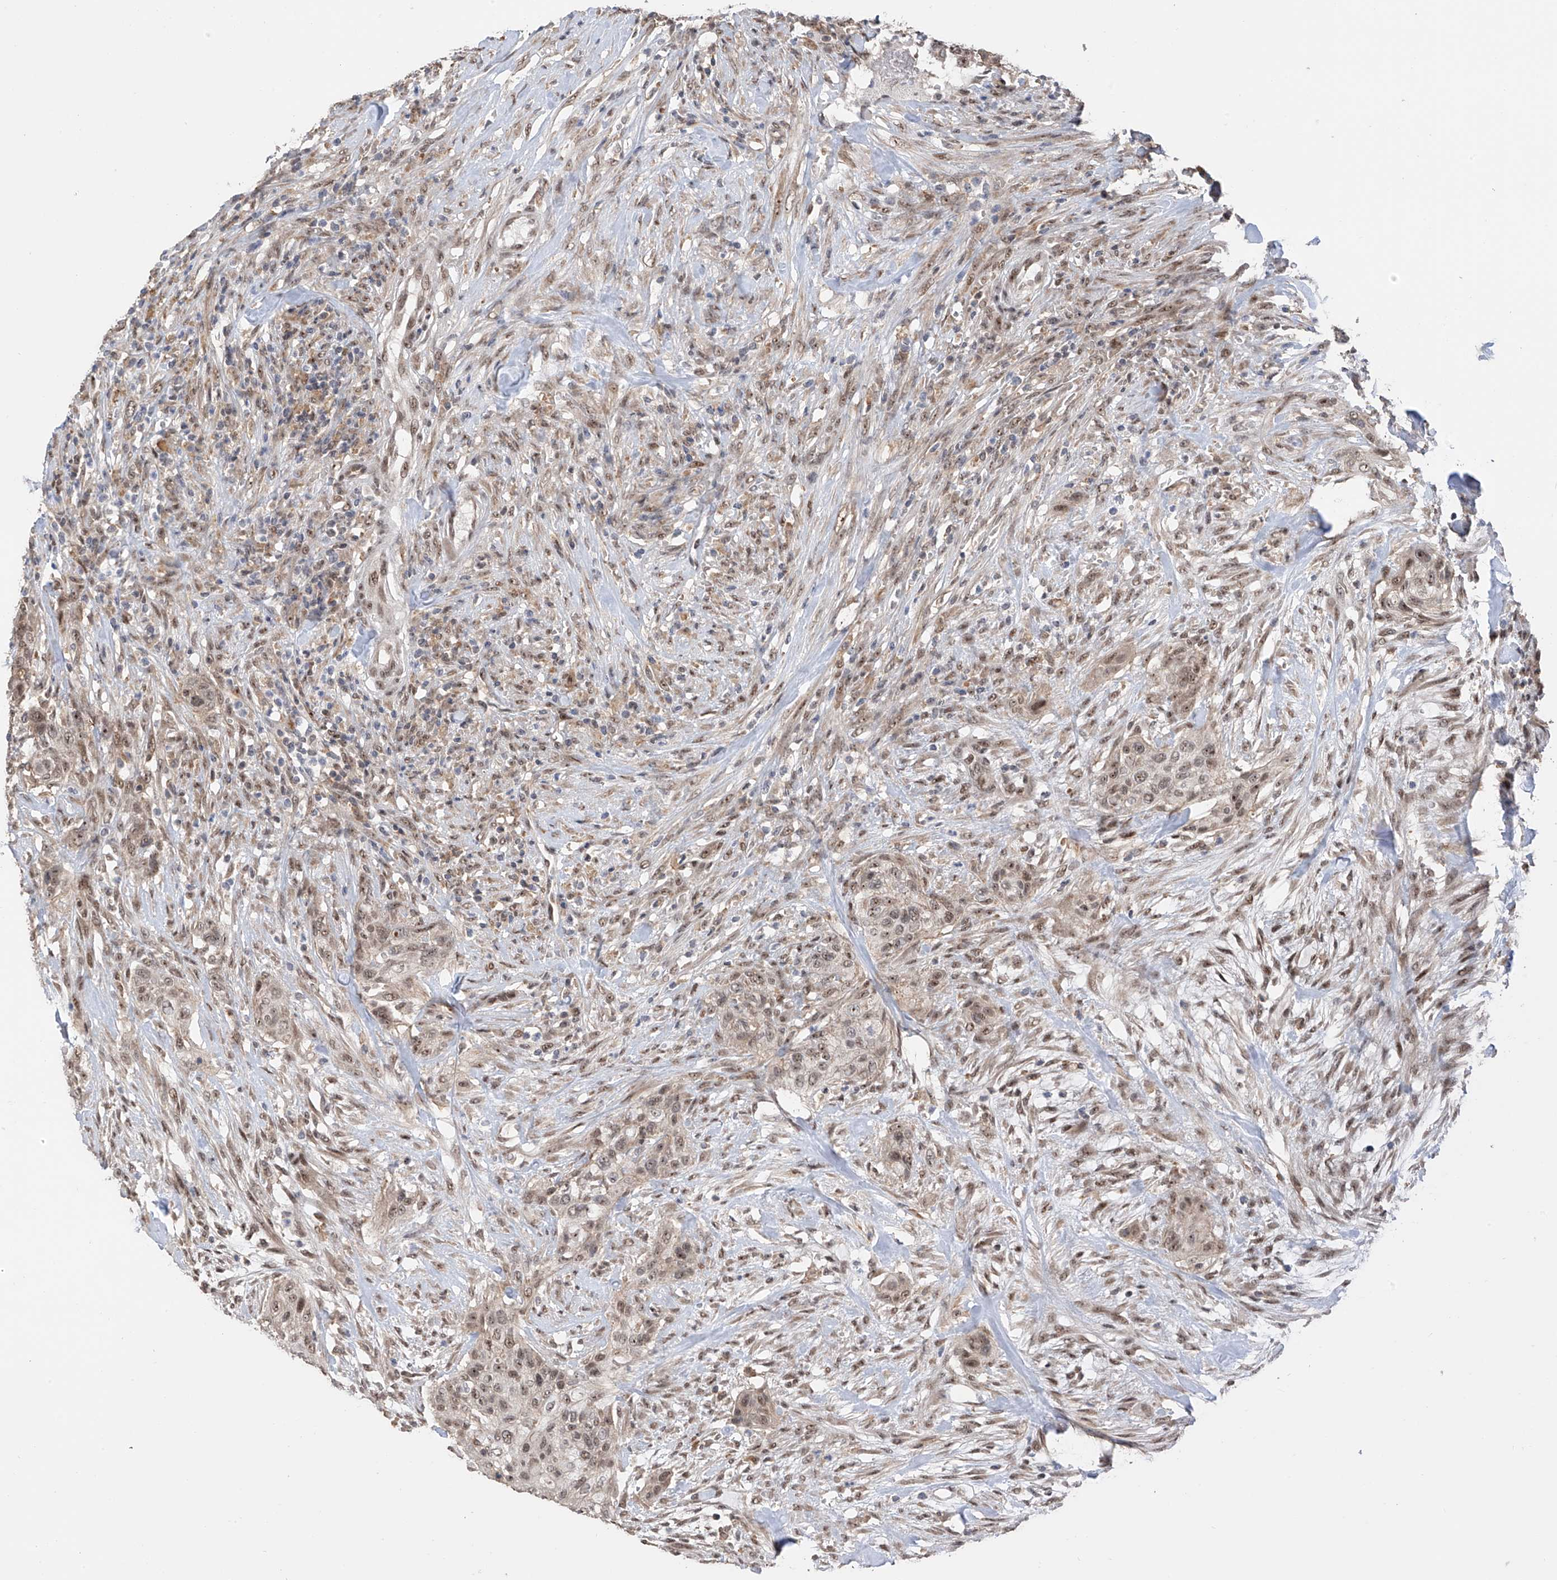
{"staining": {"intensity": "weak", "quantity": "25%-75%", "location": "nuclear"}, "tissue": "urothelial cancer", "cell_type": "Tumor cells", "image_type": "cancer", "snomed": [{"axis": "morphology", "description": "Urothelial carcinoma, High grade"}, {"axis": "topography", "description": "Urinary bladder"}], "caption": "High-magnification brightfield microscopy of high-grade urothelial carcinoma stained with DAB (brown) and counterstained with hematoxylin (blue). tumor cells exhibit weak nuclear staining is identified in about25%-75% of cells.", "gene": "C1orf131", "patient": {"sex": "male", "age": 35}}